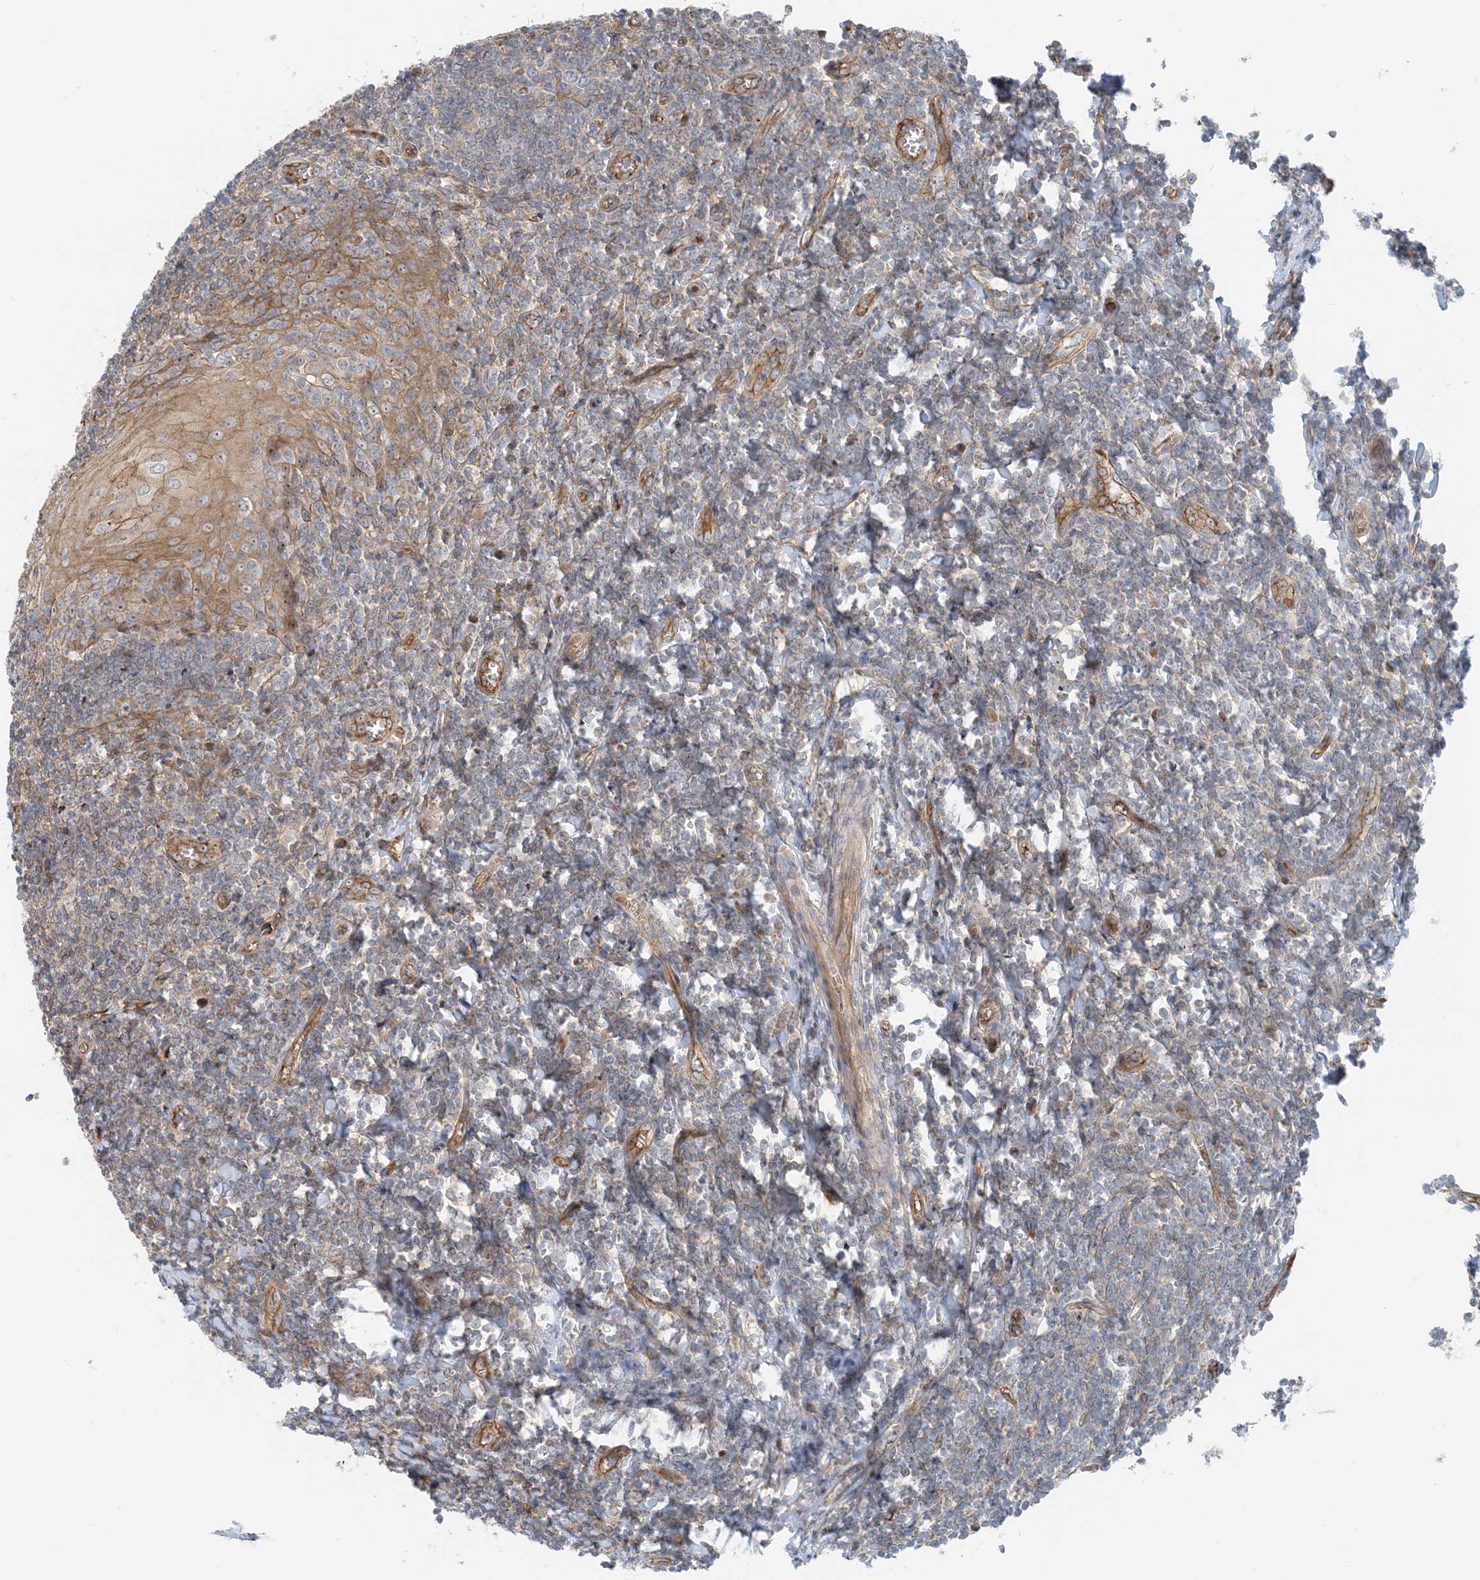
{"staining": {"intensity": "negative", "quantity": "none", "location": "none"}, "tissue": "tonsil", "cell_type": "Germinal center cells", "image_type": "normal", "snomed": [{"axis": "morphology", "description": "Normal tissue, NOS"}, {"axis": "topography", "description": "Tonsil"}], "caption": "Protein analysis of unremarkable tonsil exhibits no significant staining in germinal center cells.", "gene": "MYL5", "patient": {"sex": "male", "age": 27}}